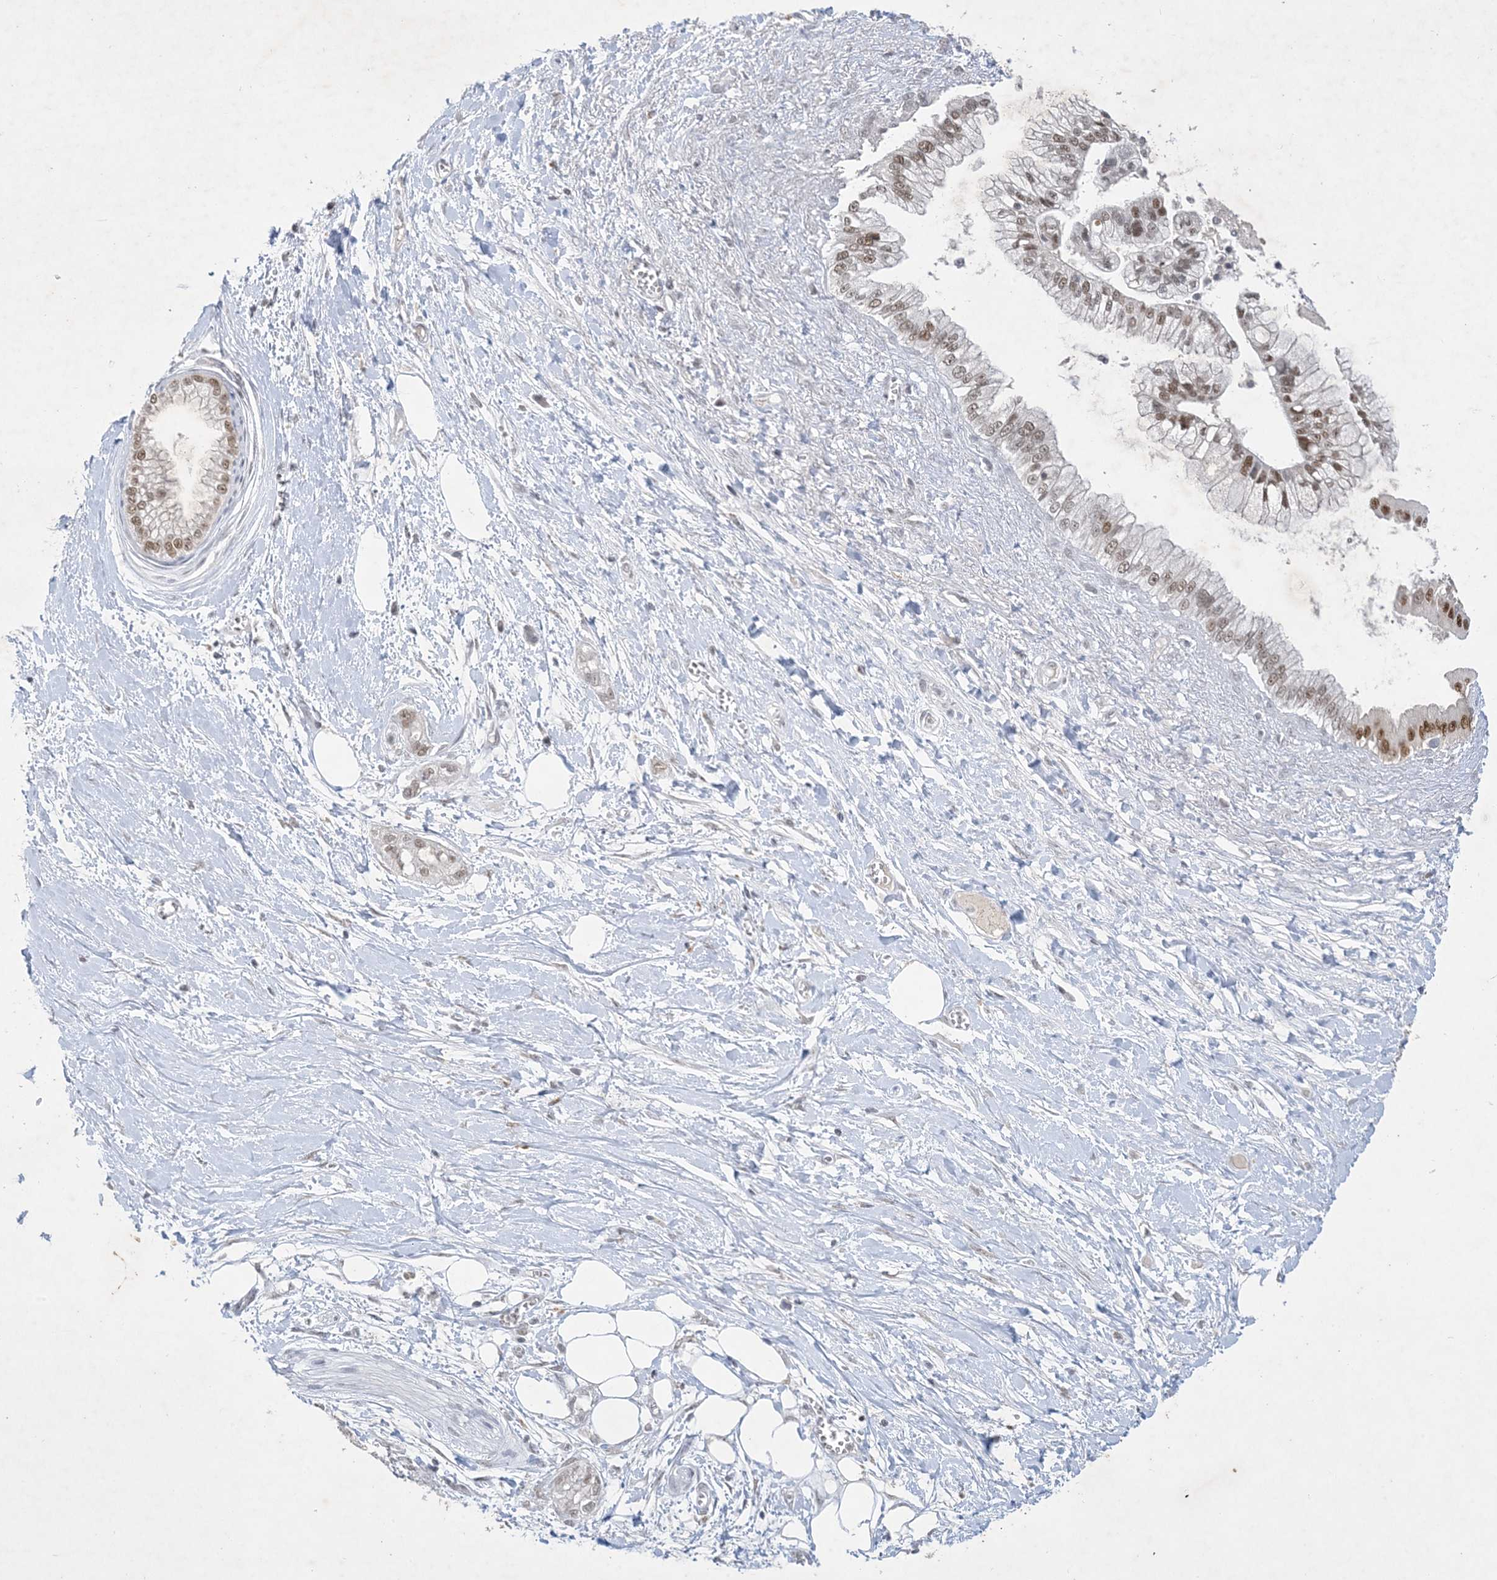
{"staining": {"intensity": "moderate", "quantity": ">75%", "location": "nuclear"}, "tissue": "pancreatic cancer", "cell_type": "Tumor cells", "image_type": "cancer", "snomed": [{"axis": "morphology", "description": "Adenocarcinoma, NOS"}, {"axis": "topography", "description": "Pancreas"}], "caption": "Protein expression analysis of human adenocarcinoma (pancreatic) reveals moderate nuclear positivity in about >75% of tumor cells. (DAB IHC with brightfield microscopy, high magnification).", "gene": "ZNF674", "patient": {"sex": "male", "age": 68}}